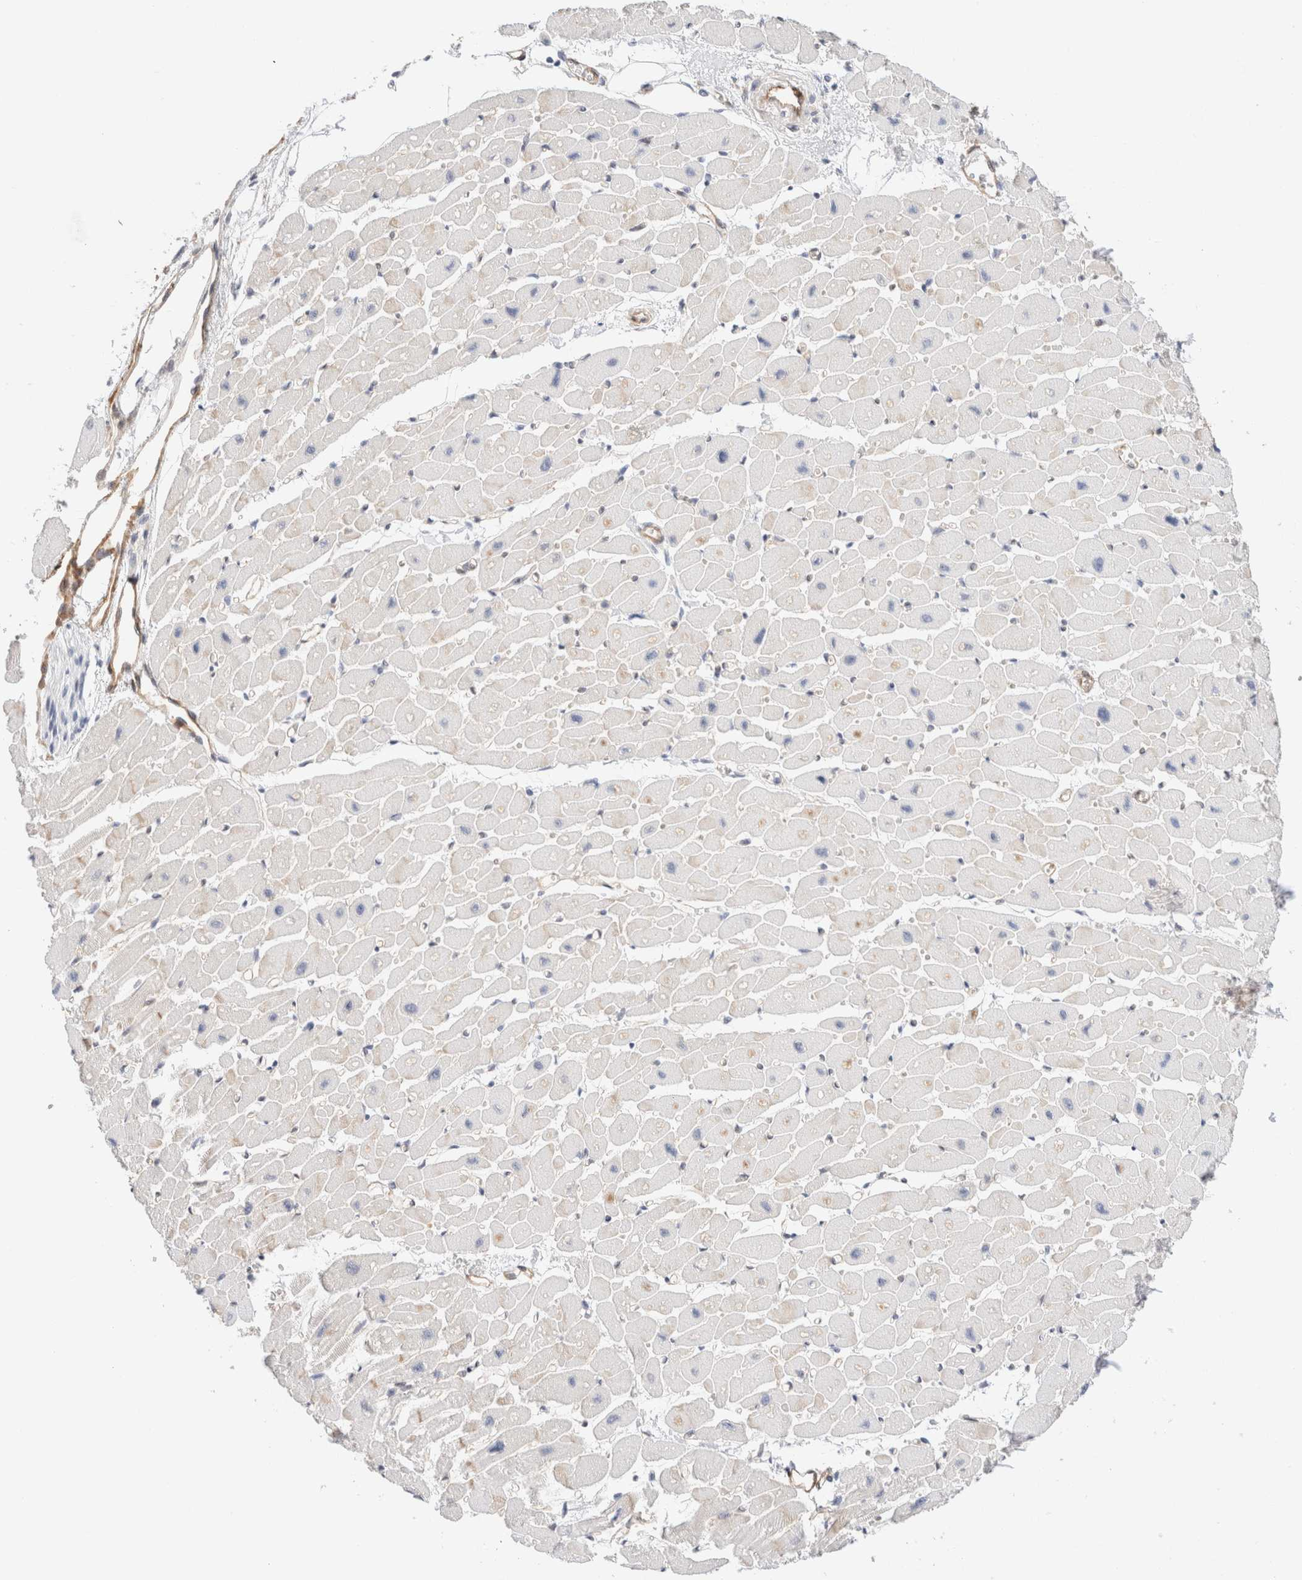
{"staining": {"intensity": "weak", "quantity": "<25%", "location": "cytoplasmic/membranous"}, "tissue": "heart muscle", "cell_type": "Cardiomyocytes", "image_type": "normal", "snomed": [{"axis": "morphology", "description": "Normal tissue, NOS"}, {"axis": "topography", "description": "Heart"}], "caption": "Human heart muscle stained for a protein using IHC displays no expression in cardiomyocytes.", "gene": "LMCD1", "patient": {"sex": "female", "age": 54}}